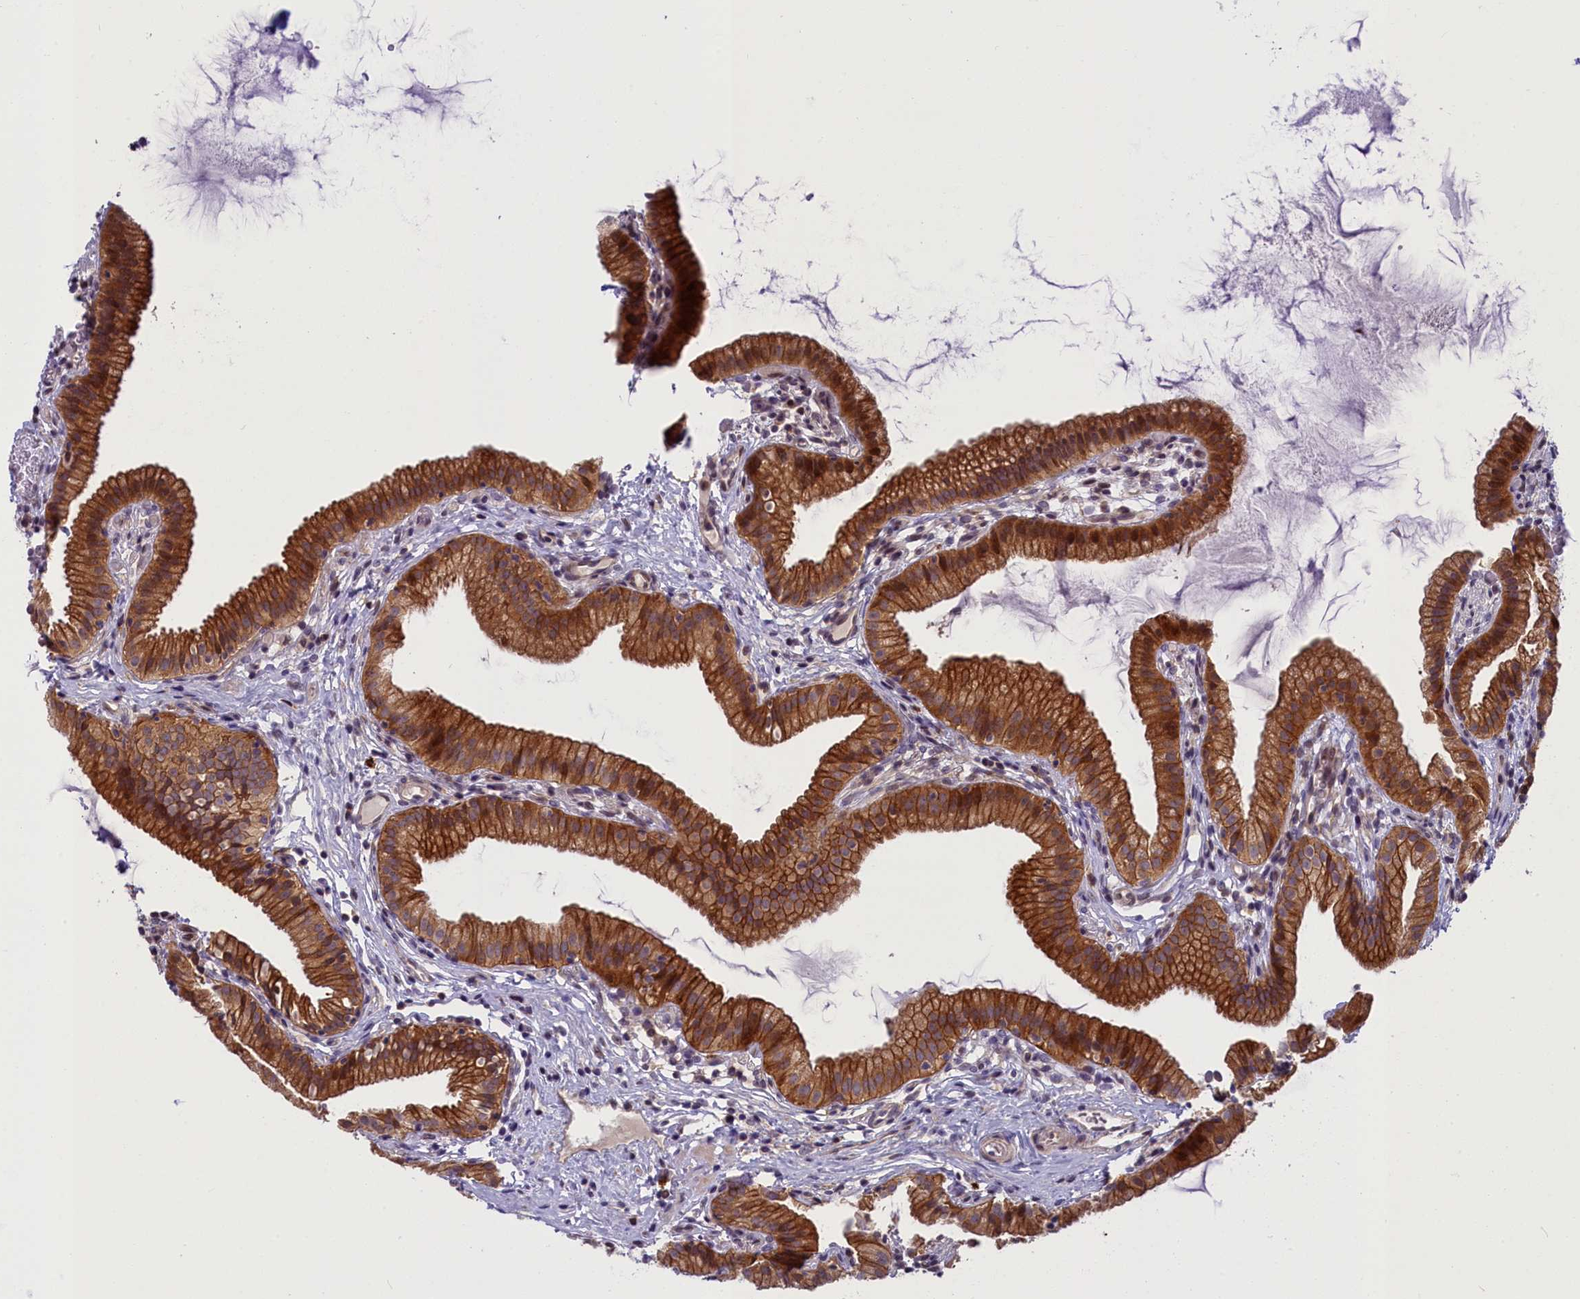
{"staining": {"intensity": "strong", "quantity": ">75%", "location": "cytoplasmic/membranous"}, "tissue": "gallbladder", "cell_type": "Glandular cells", "image_type": "normal", "snomed": [{"axis": "morphology", "description": "Normal tissue, NOS"}, {"axis": "topography", "description": "Gallbladder"}], "caption": "A histopathology image showing strong cytoplasmic/membranous positivity in about >75% of glandular cells in unremarkable gallbladder, as visualized by brown immunohistochemical staining.", "gene": "CCL23", "patient": {"sex": "female", "age": 46}}